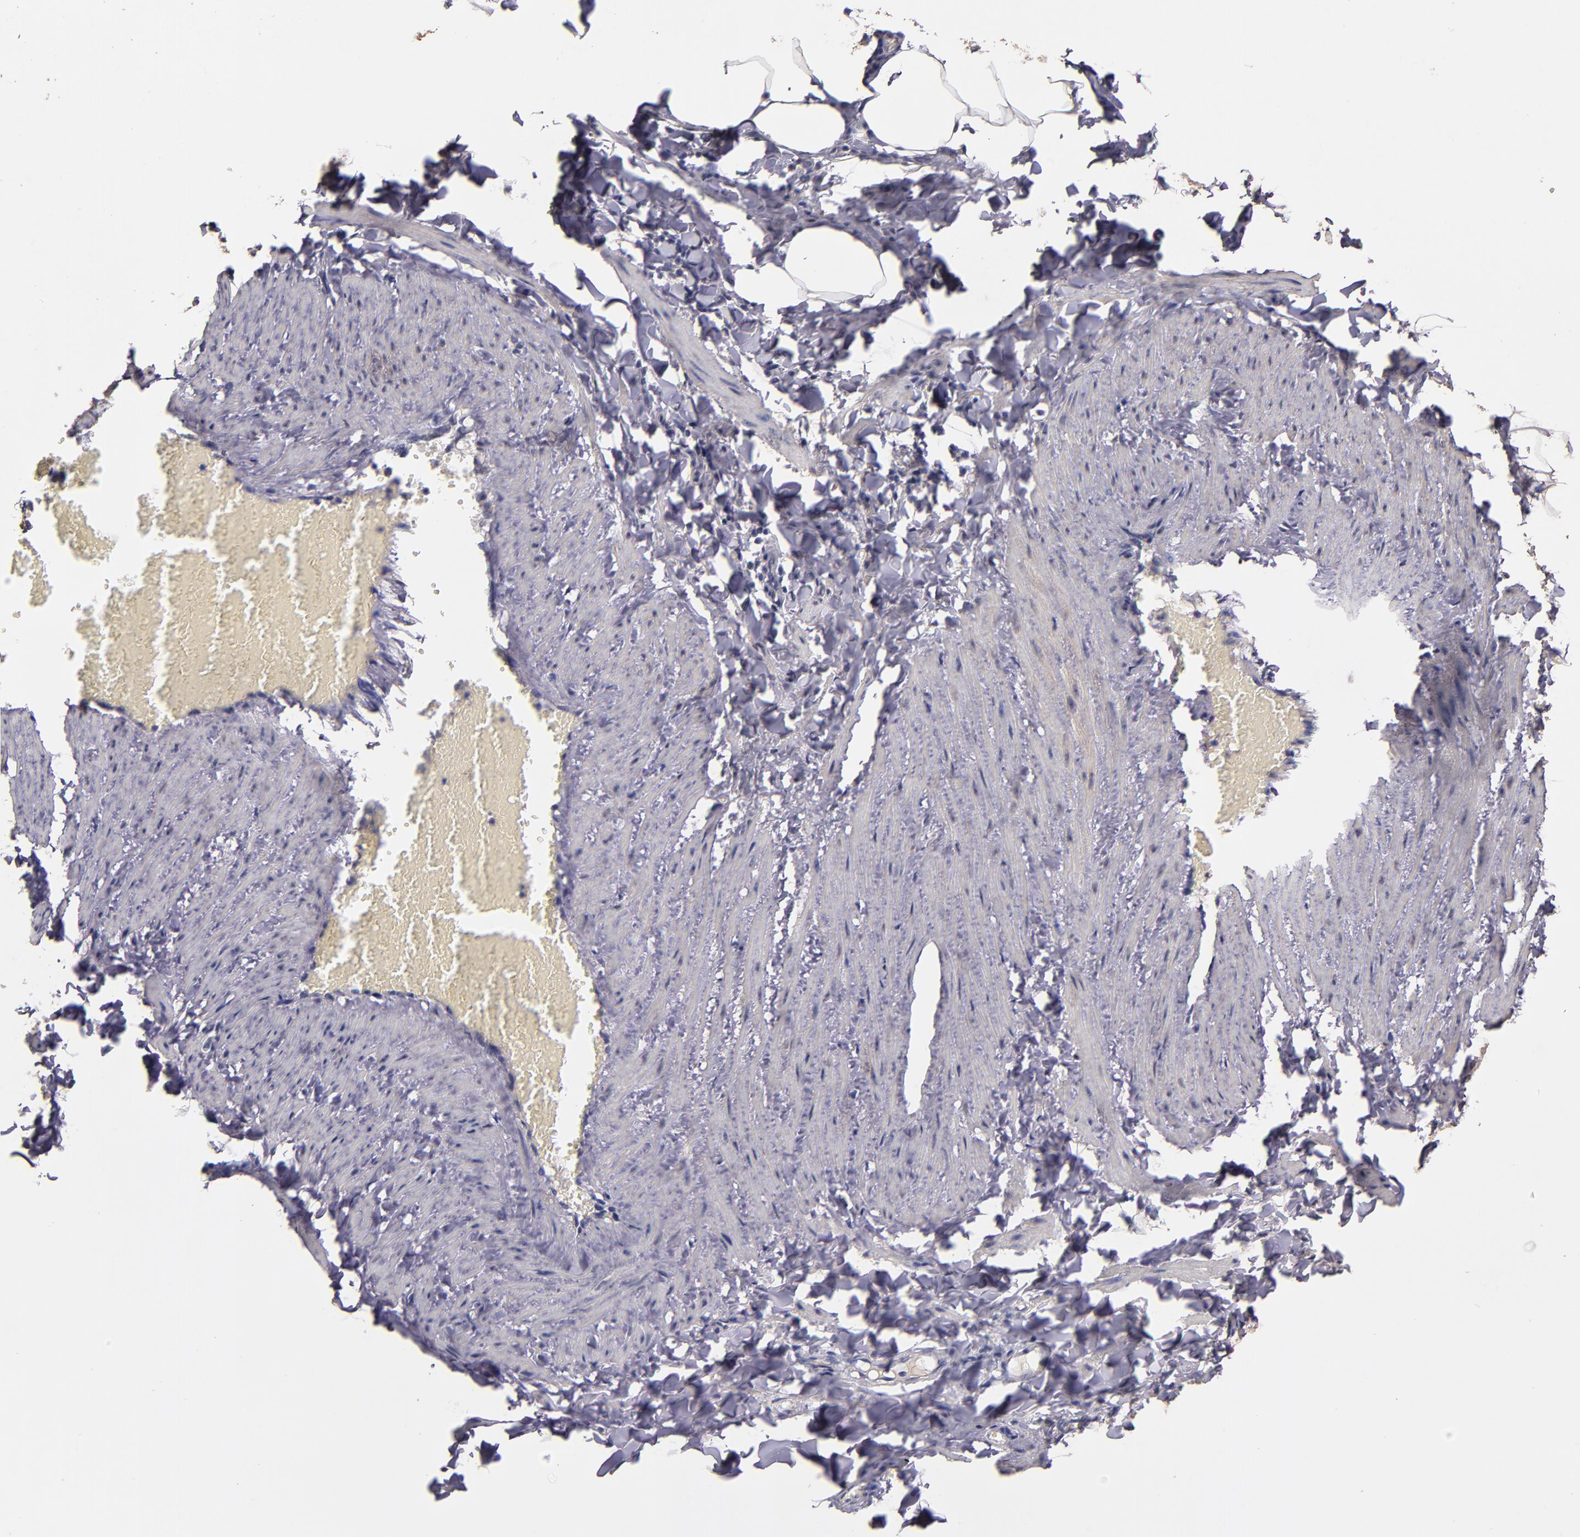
{"staining": {"intensity": "weak", "quantity": "25%-75%", "location": "cytoplasmic/membranous"}, "tissue": "adipose tissue", "cell_type": "Adipocytes", "image_type": "normal", "snomed": [{"axis": "morphology", "description": "Normal tissue, NOS"}, {"axis": "topography", "description": "Vascular tissue"}], "caption": "The photomicrograph reveals immunohistochemical staining of unremarkable adipose tissue. There is weak cytoplasmic/membranous expression is present in approximately 25%-75% of adipocytes. (Stains: DAB in brown, nuclei in blue, Microscopy: brightfield microscopy at high magnification).", "gene": "HECTD1", "patient": {"sex": "male", "age": 41}}